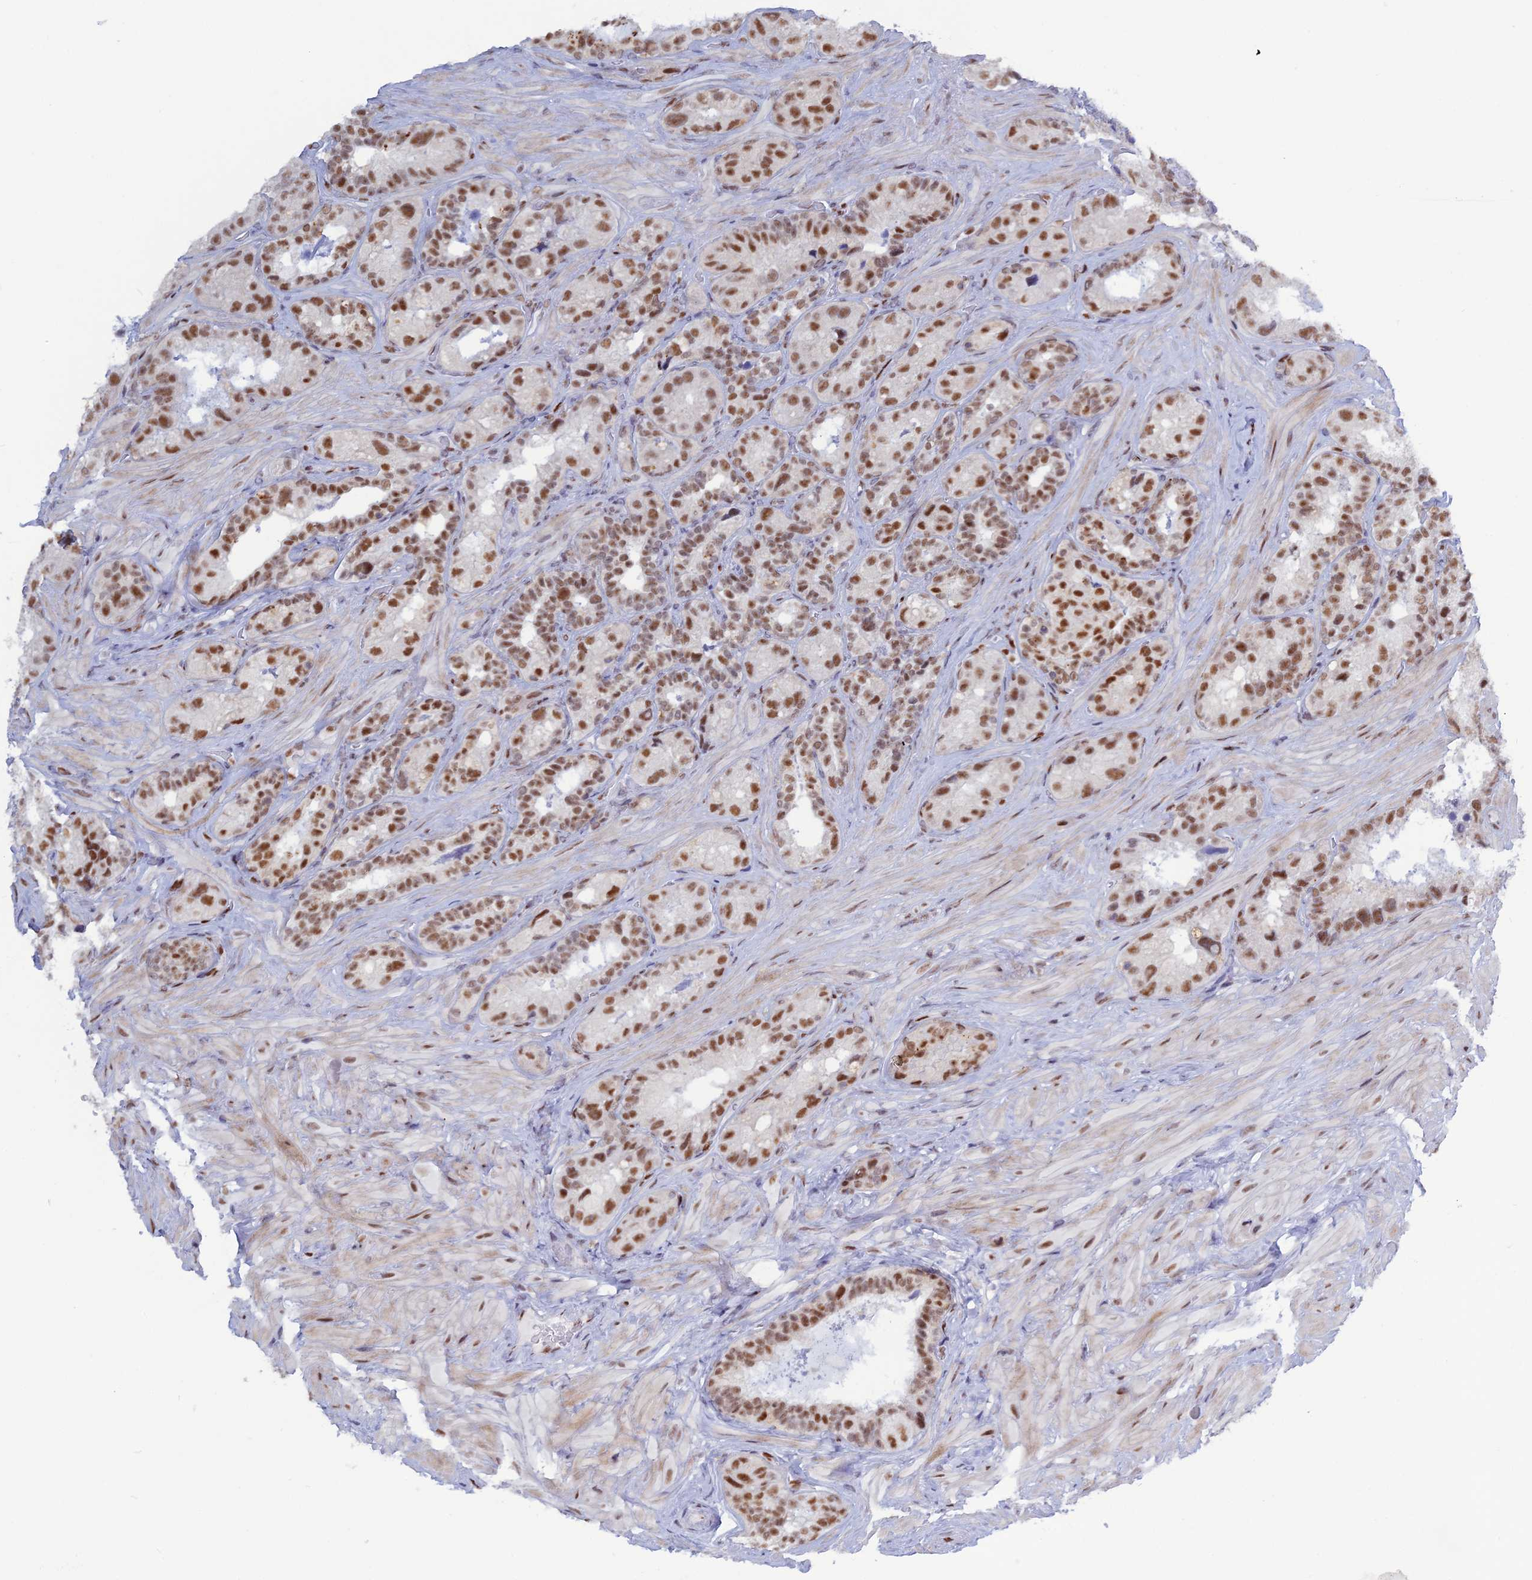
{"staining": {"intensity": "moderate", "quantity": ">75%", "location": "nuclear"}, "tissue": "seminal vesicle", "cell_type": "Glandular cells", "image_type": "normal", "snomed": [{"axis": "morphology", "description": "Normal tissue, NOS"}, {"axis": "topography", "description": "Seminal veicle"}, {"axis": "topography", "description": "Peripheral nerve tissue"}], "caption": "Unremarkable seminal vesicle shows moderate nuclear expression in about >75% of glandular cells, visualized by immunohistochemistry.", "gene": "NOL4L", "patient": {"sex": "male", "age": 67}}